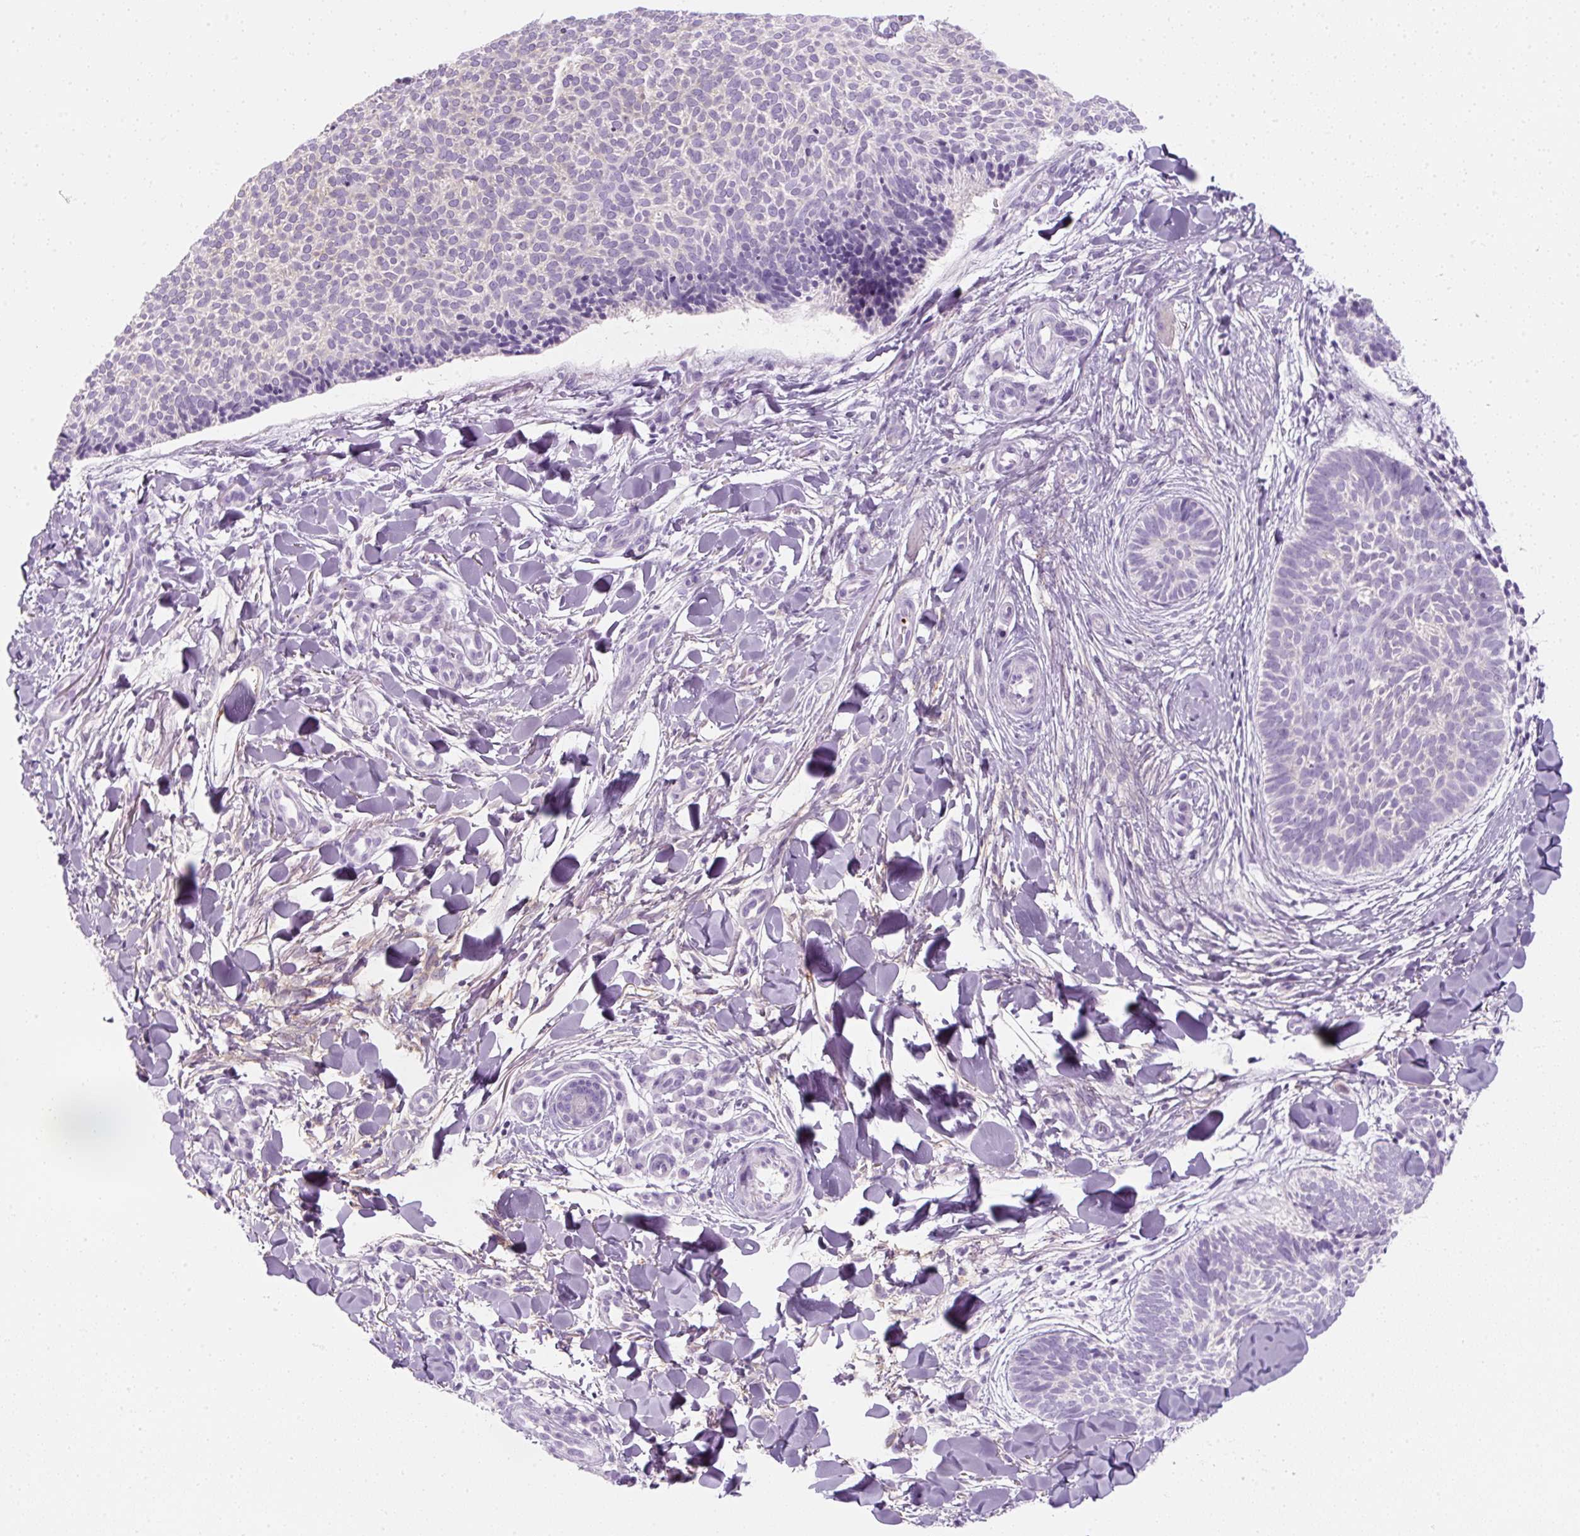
{"staining": {"intensity": "negative", "quantity": "none", "location": "none"}, "tissue": "skin cancer", "cell_type": "Tumor cells", "image_type": "cancer", "snomed": [{"axis": "morphology", "description": "Normal tissue, NOS"}, {"axis": "morphology", "description": "Basal cell carcinoma"}, {"axis": "topography", "description": "Skin"}], "caption": "DAB immunohistochemical staining of skin cancer demonstrates no significant positivity in tumor cells.", "gene": "PF4V1", "patient": {"sex": "male", "age": 50}}